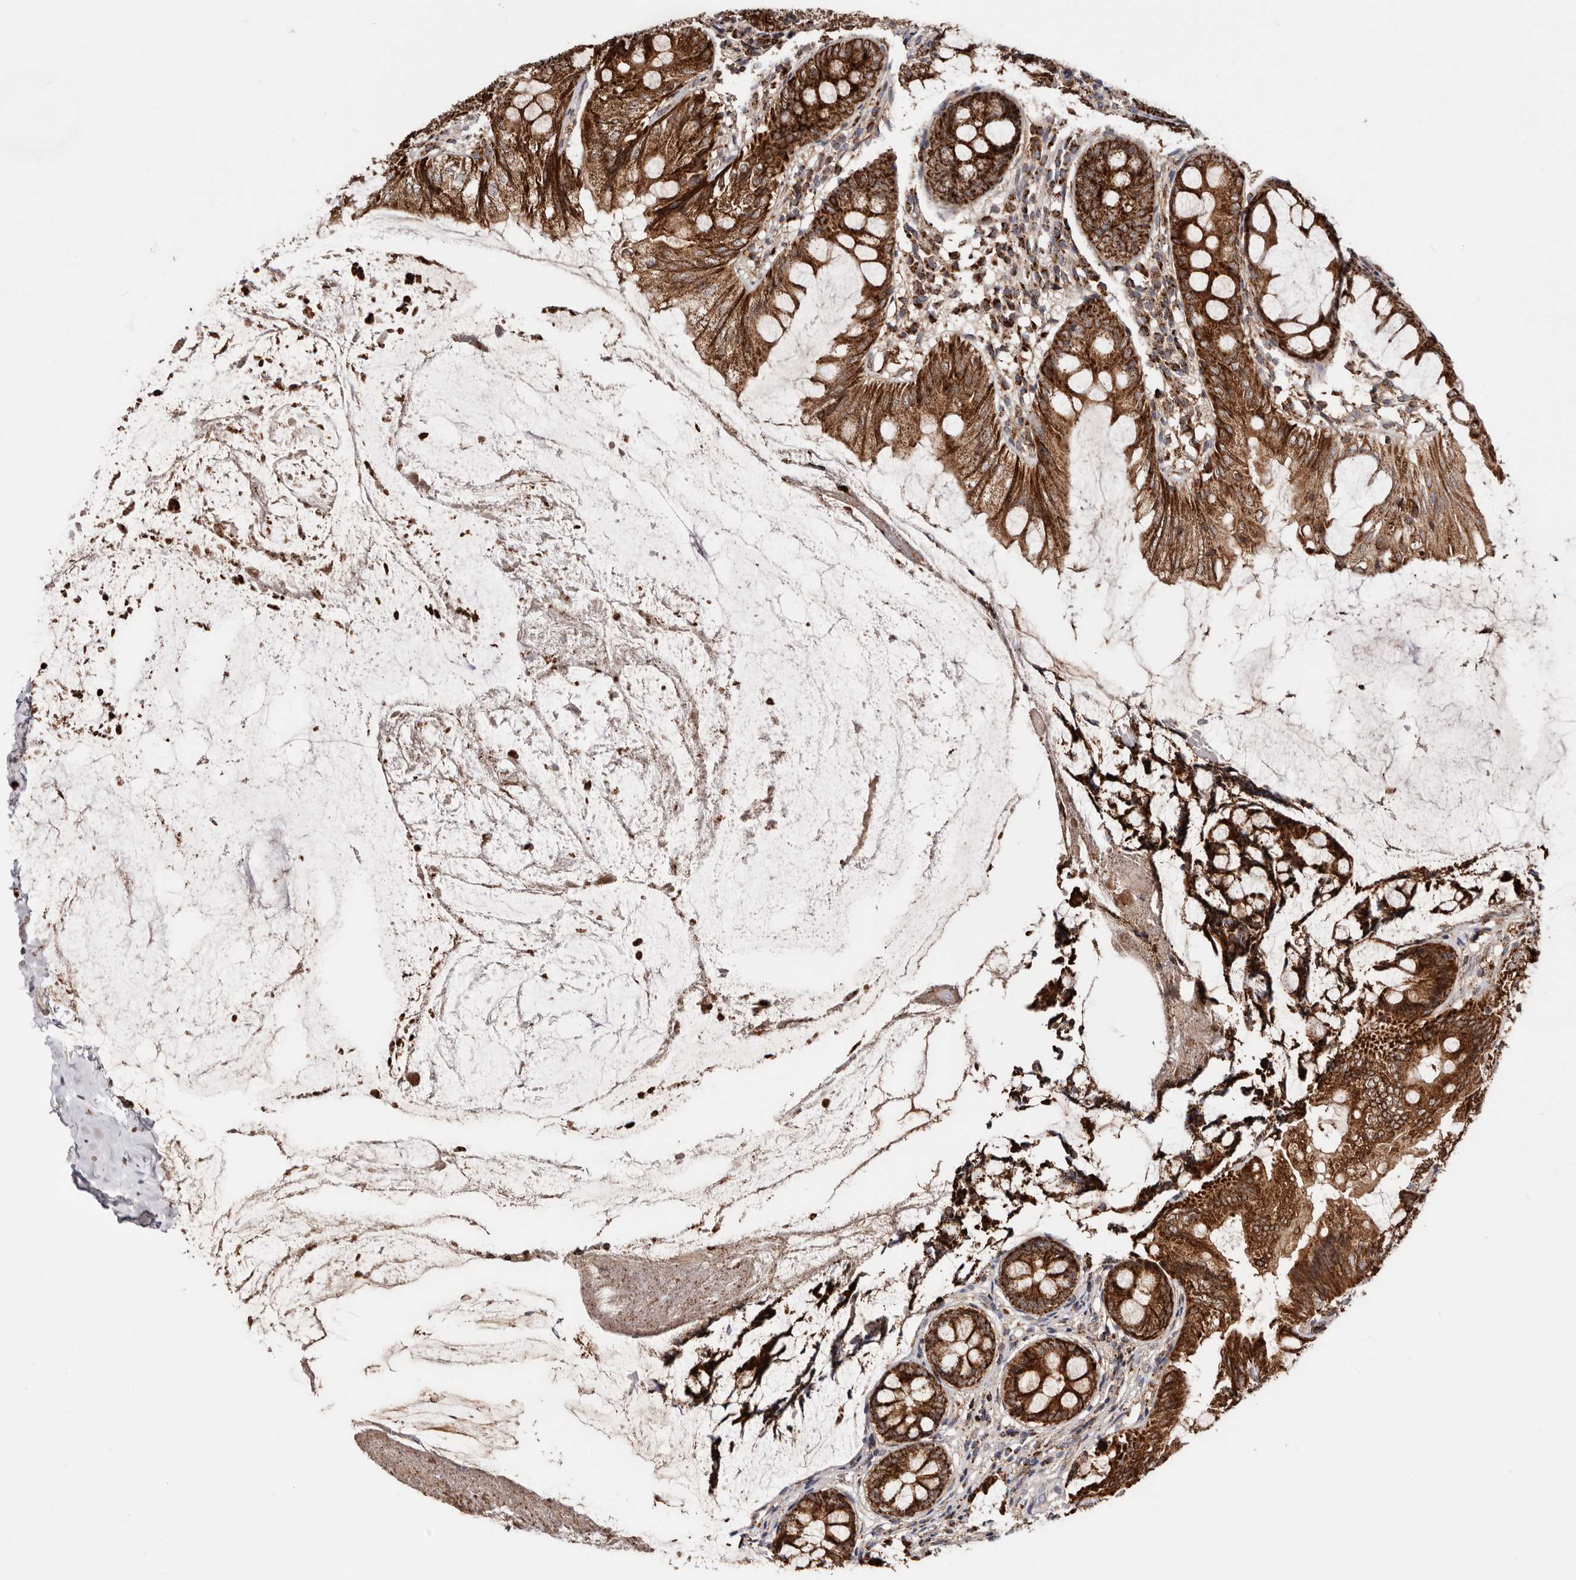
{"staining": {"intensity": "strong", "quantity": ">75%", "location": "cytoplasmic/membranous"}, "tissue": "appendix", "cell_type": "Glandular cells", "image_type": "normal", "snomed": [{"axis": "morphology", "description": "Normal tissue, NOS"}, {"axis": "topography", "description": "Appendix"}], "caption": "Strong cytoplasmic/membranous positivity for a protein is present in about >75% of glandular cells of benign appendix using IHC.", "gene": "PRKACB", "patient": {"sex": "female", "age": 77}}